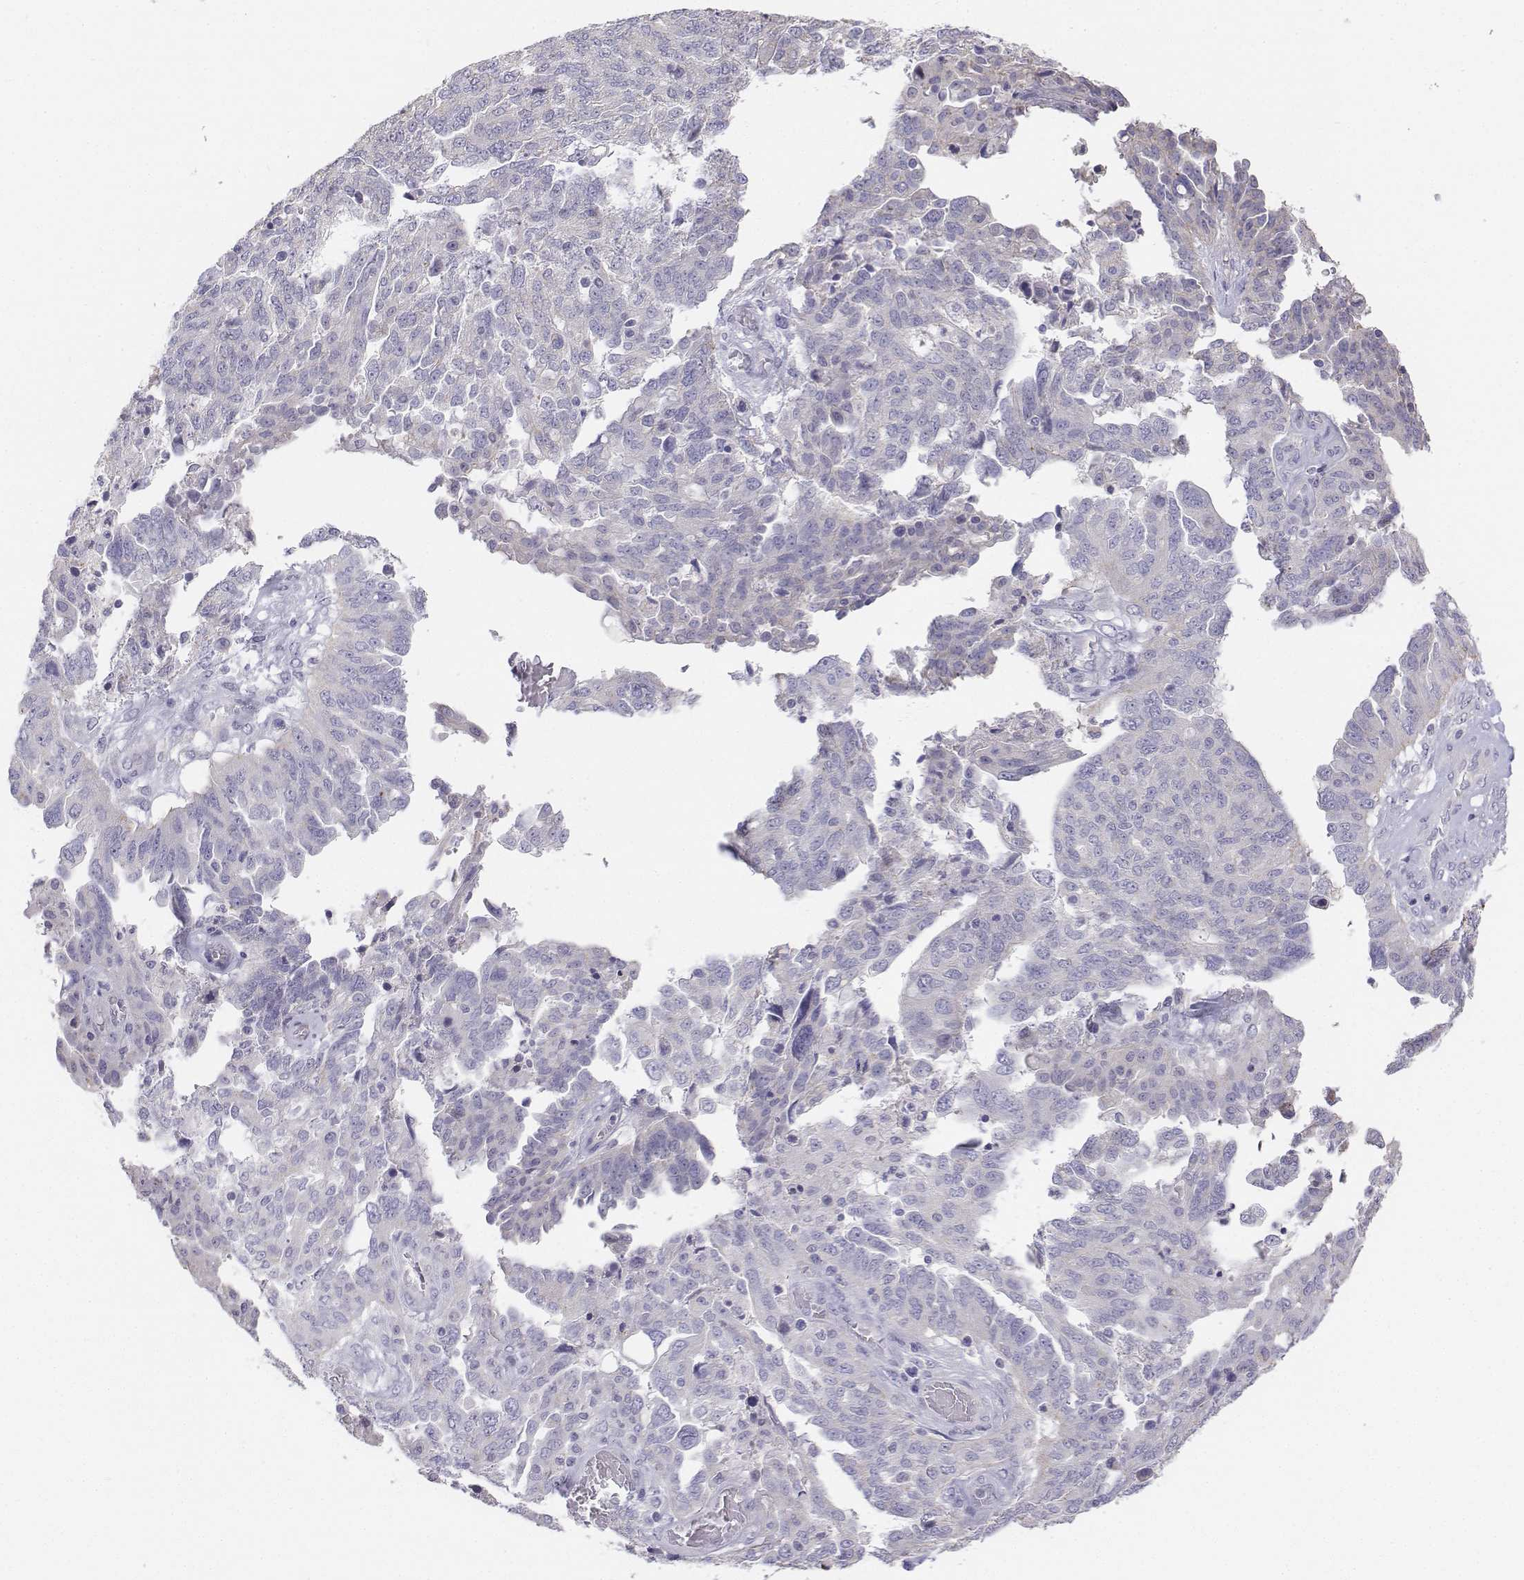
{"staining": {"intensity": "negative", "quantity": "none", "location": "none"}, "tissue": "ovarian cancer", "cell_type": "Tumor cells", "image_type": "cancer", "snomed": [{"axis": "morphology", "description": "Cystadenocarcinoma, serous, NOS"}, {"axis": "topography", "description": "Ovary"}], "caption": "Ovarian serous cystadenocarcinoma was stained to show a protein in brown. There is no significant expression in tumor cells.", "gene": "LGSN", "patient": {"sex": "female", "age": 67}}